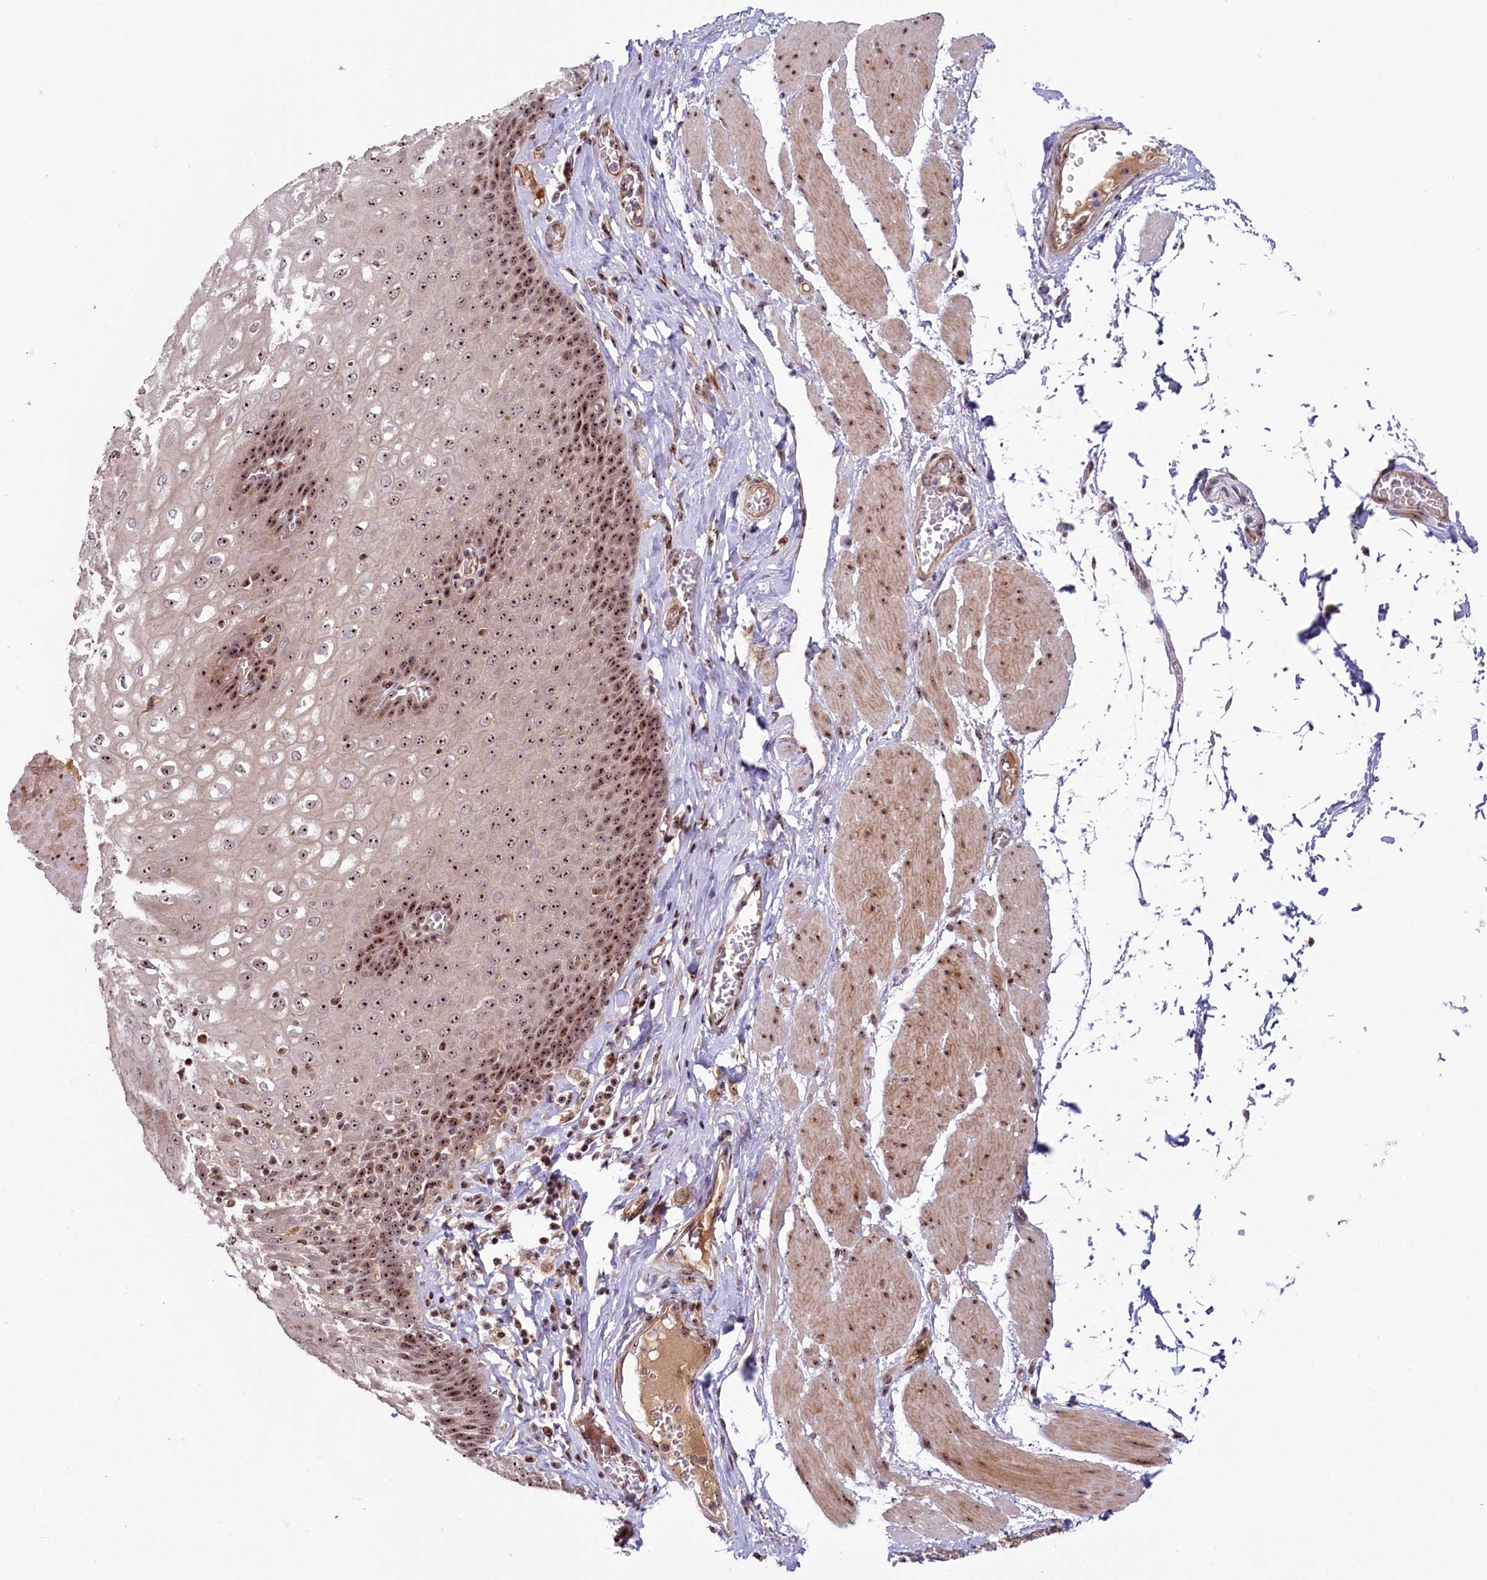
{"staining": {"intensity": "moderate", "quantity": ">75%", "location": "nuclear"}, "tissue": "esophagus", "cell_type": "Squamous epithelial cells", "image_type": "normal", "snomed": [{"axis": "morphology", "description": "Normal tissue, NOS"}, {"axis": "topography", "description": "Esophagus"}], "caption": "A high-resolution image shows IHC staining of benign esophagus, which reveals moderate nuclear expression in approximately >75% of squamous epithelial cells. Using DAB (brown) and hematoxylin (blue) stains, captured at high magnification using brightfield microscopy.", "gene": "TCOF1", "patient": {"sex": "male", "age": 60}}